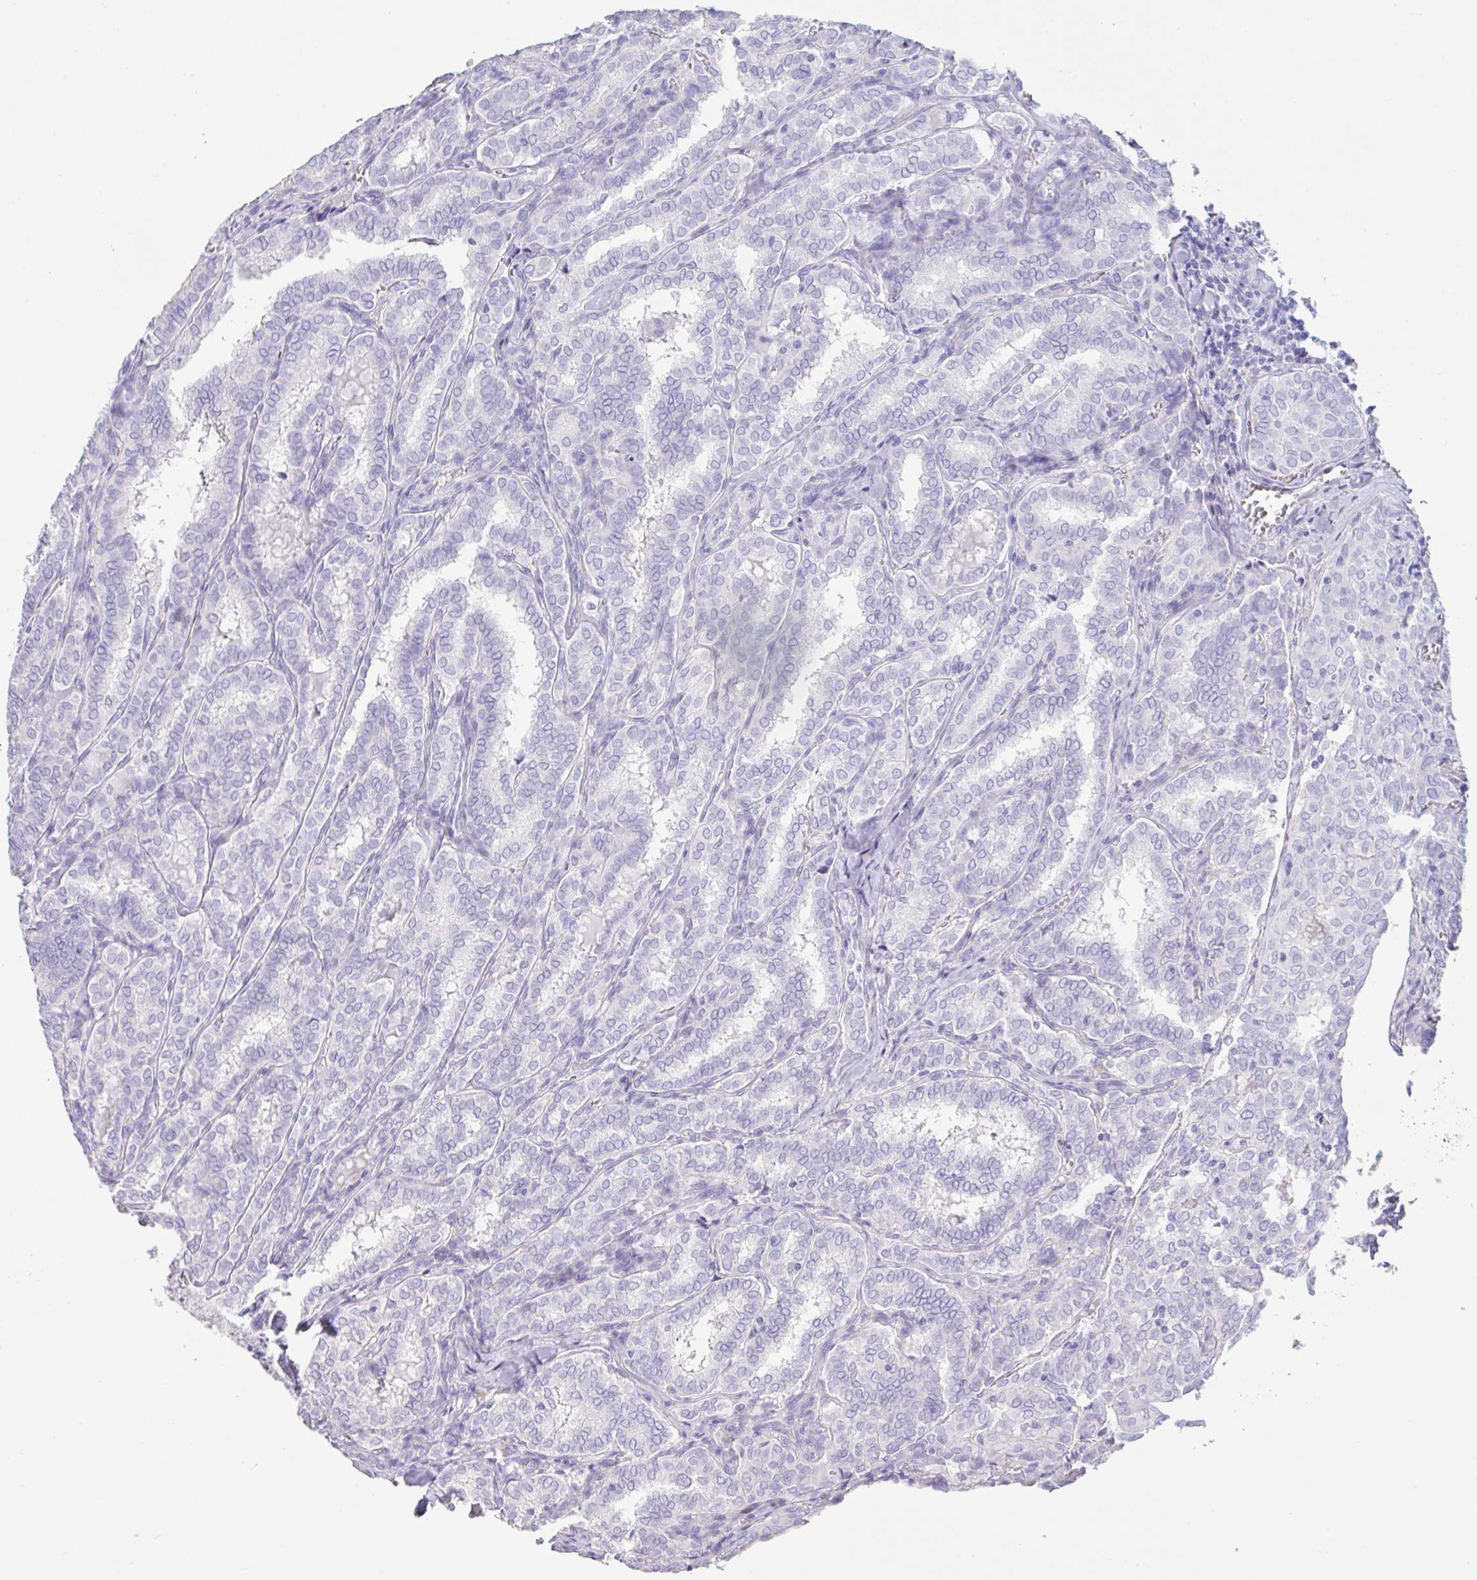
{"staining": {"intensity": "negative", "quantity": "none", "location": "none"}, "tissue": "thyroid cancer", "cell_type": "Tumor cells", "image_type": "cancer", "snomed": [{"axis": "morphology", "description": "Papillary adenocarcinoma, NOS"}, {"axis": "topography", "description": "Thyroid gland"}], "caption": "Image shows no protein positivity in tumor cells of papillary adenocarcinoma (thyroid) tissue.", "gene": "TNNC1", "patient": {"sex": "female", "age": 30}}